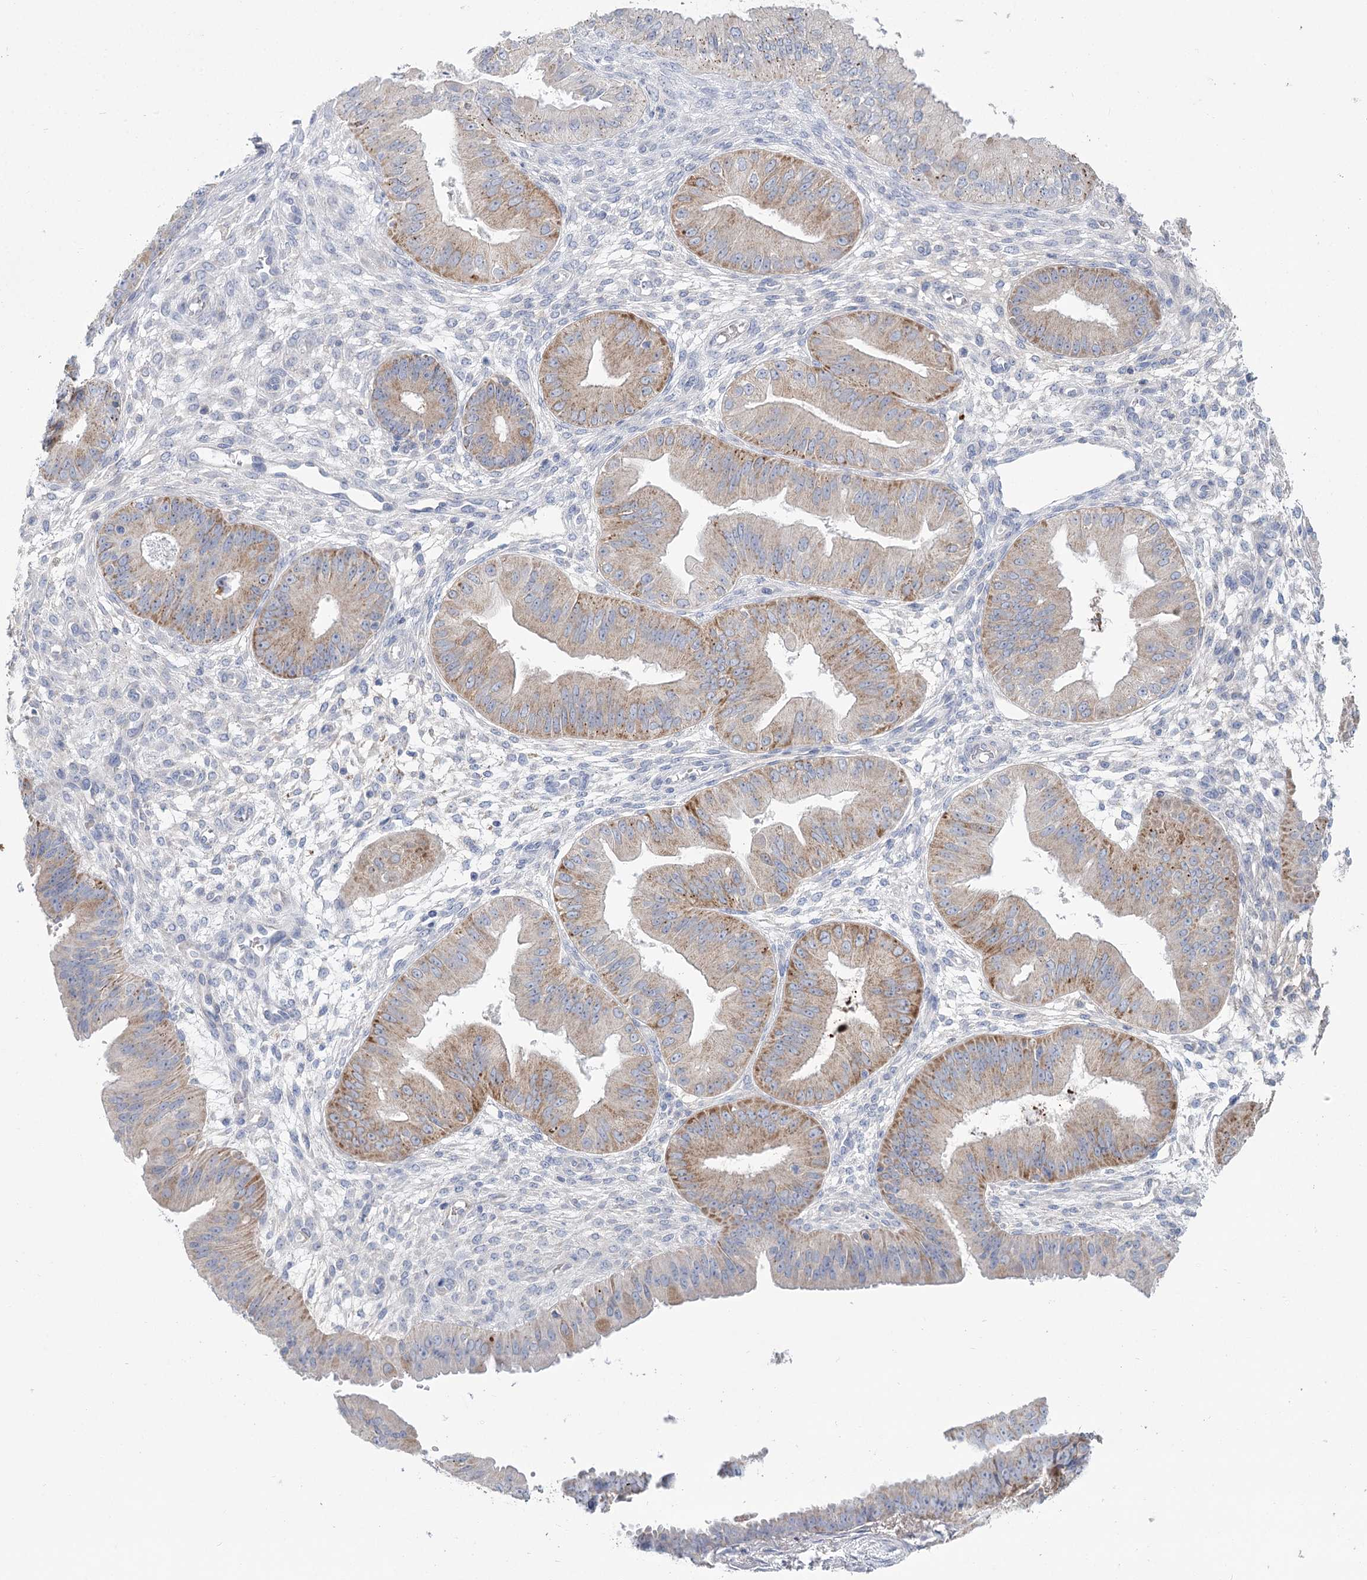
{"staining": {"intensity": "moderate", "quantity": "25%-75%", "location": "cytoplasmic/membranous"}, "tissue": "ovarian cancer", "cell_type": "Tumor cells", "image_type": "cancer", "snomed": [{"axis": "morphology", "description": "Carcinoma, endometroid"}, {"axis": "topography", "description": "Appendix"}, {"axis": "topography", "description": "Ovary"}], "caption": "Ovarian cancer tissue exhibits moderate cytoplasmic/membranous expression in approximately 25%-75% of tumor cells", "gene": "ARHGAP44", "patient": {"sex": "female", "age": 42}}